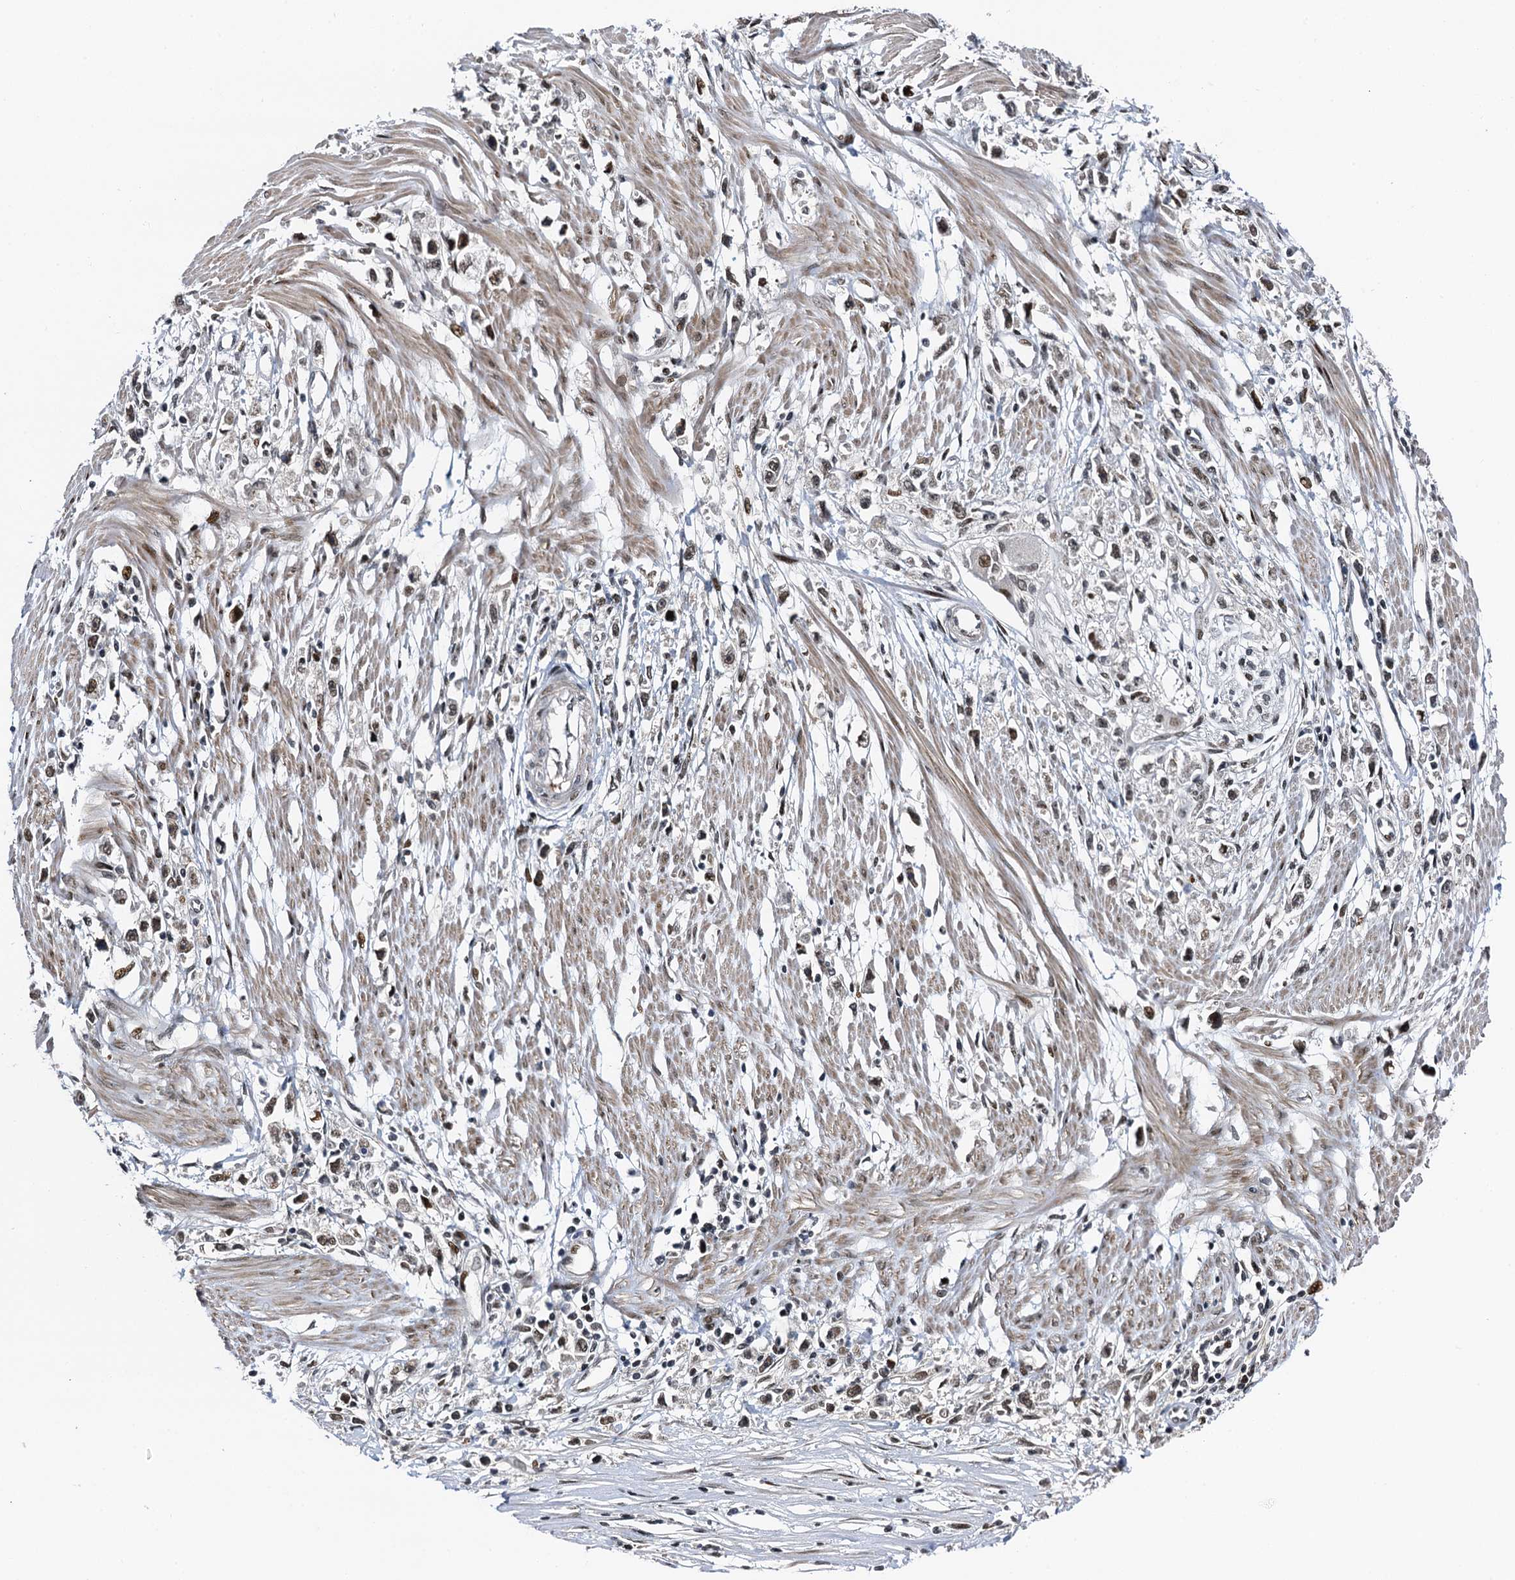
{"staining": {"intensity": "weak", "quantity": ">75%", "location": "nuclear"}, "tissue": "stomach cancer", "cell_type": "Tumor cells", "image_type": "cancer", "snomed": [{"axis": "morphology", "description": "Adenocarcinoma, NOS"}, {"axis": "topography", "description": "Stomach"}], "caption": "A brown stain labels weak nuclear staining of a protein in stomach adenocarcinoma tumor cells. (brown staining indicates protein expression, while blue staining denotes nuclei).", "gene": "RUFY2", "patient": {"sex": "female", "age": 59}}